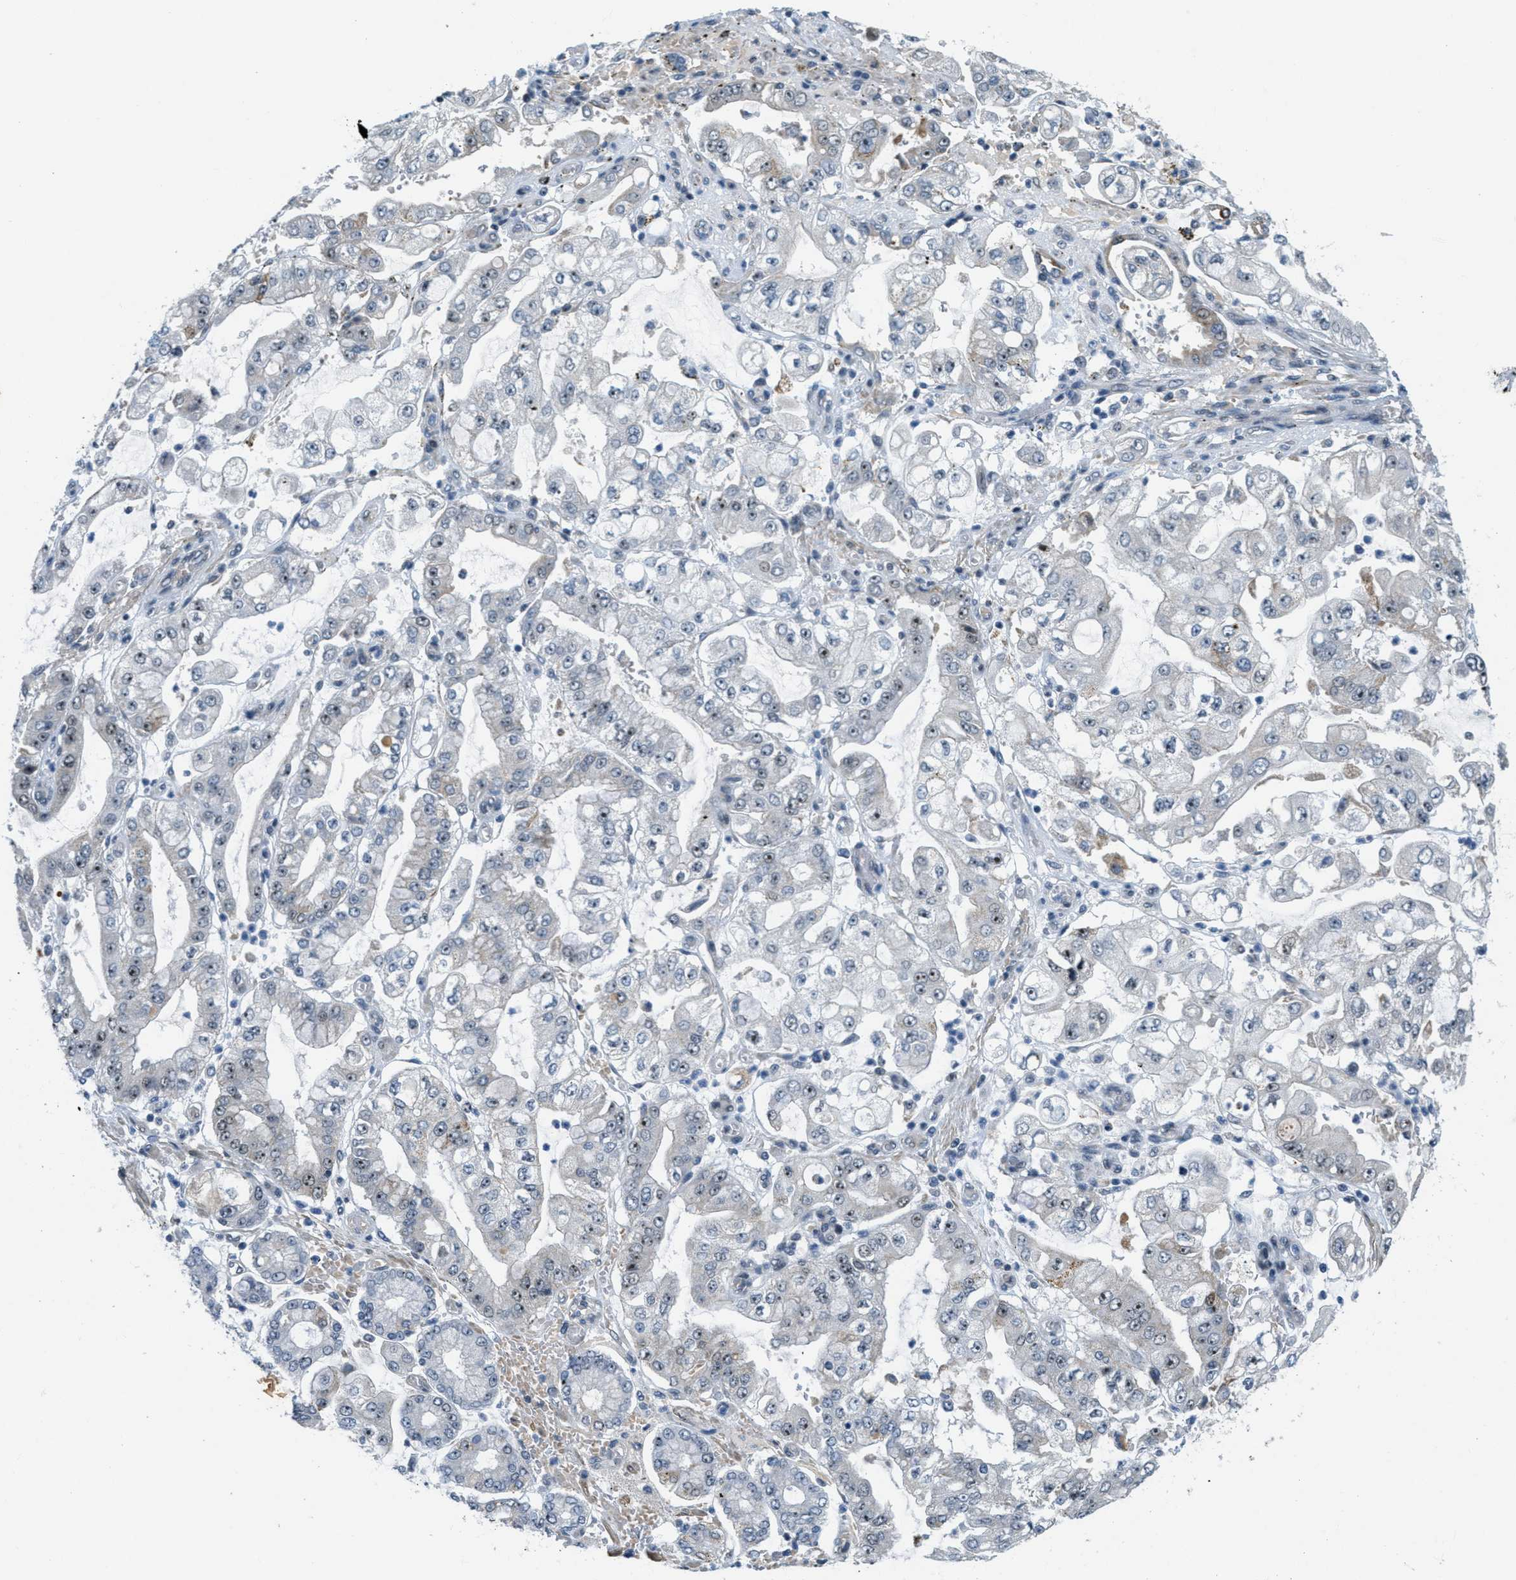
{"staining": {"intensity": "weak", "quantity": "<25%", "location": "nuclear"}, "tissue": "stomach cancer", "cell_type": "Tumor cells", "image_type": "cancer", "snomed": [{"axis": "morphology", "description": "Adenocarcinoma, NOS"}, {"axis": "topography", "description": "Stomach"}], "caption": "Human stomach cancer (adenocarcinoma) stained for a protein using immunohistochemistry (IHC) shows no staining in tumor cells.", "gene": "DDX47", "patient": {"sex": "male", "age": 76}}